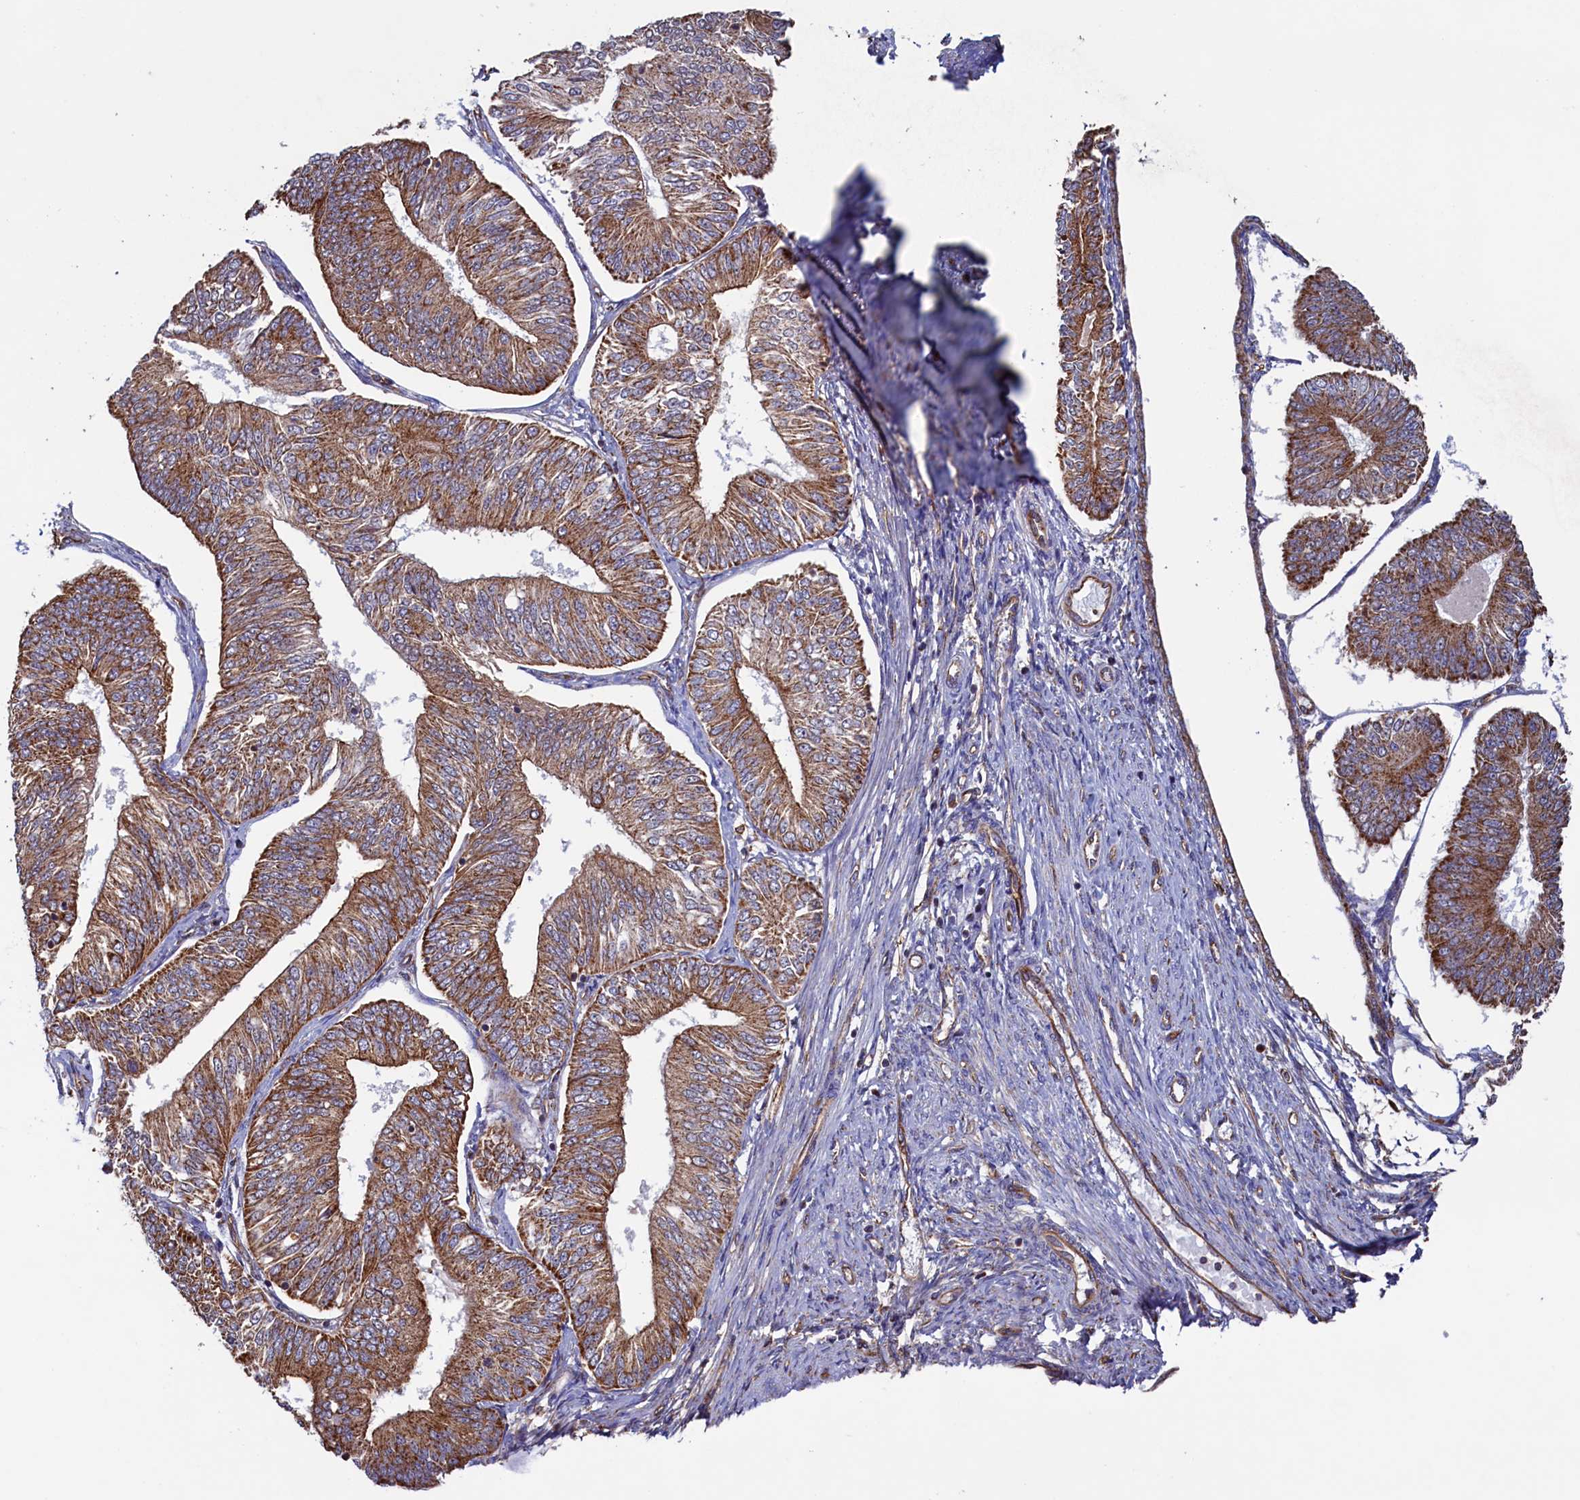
{"staining": {"intensity": "moderate", "quantity": ">75%", "location": "cytoplasmic/membranous"}, "tissue": "endometrial cancer", "cell_type": "Tumor cells", "image_type": "cancer", "snomed": [{"axis": "morphology", "description": "Adenocarcinoma, NOS"}, {"axis": "topography", "description": "Endometrium"}], "caption": "Immunohistochemistry staining of endometrial cancer, which shows medium levels of moderate cytoplasmic/membranous expression in approximately >75% of tumor cells indicating moderate cytoplasmic/membranous protein staining. The staining was performed using DAB (3,3'-diaminobenzidine) (brown) for protein detection and nuclei were counterstained in hematoxylin (blue).", "gene": "UBE3B", "patient": {"sex": "female", "age": 58}}